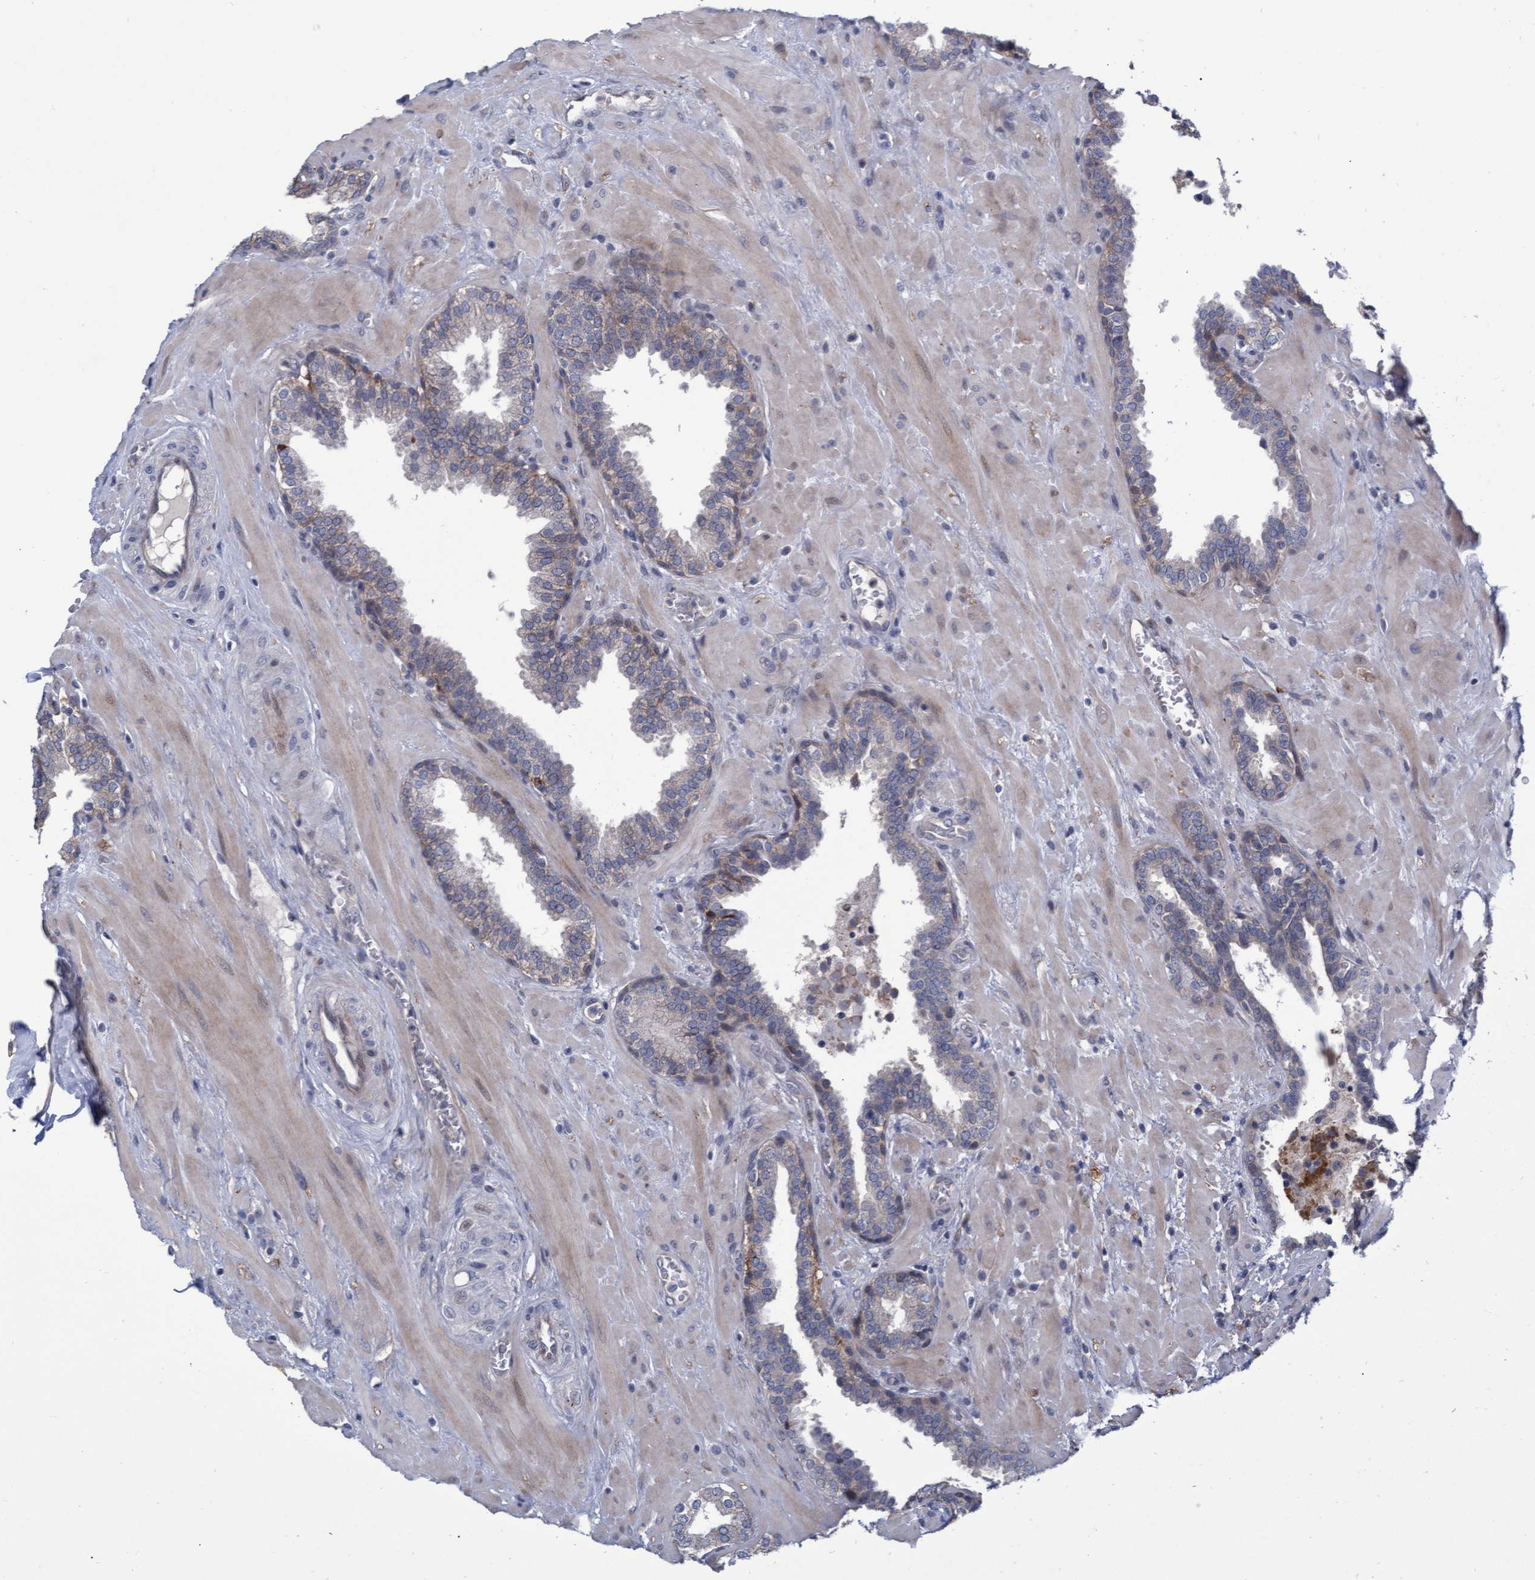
{"staining": {"intensity": "weak", "quantity": "<25%", "location": "cytoplasmic/membranous"}, "tissue": "prostate", "cell_type": "Glandular cells", "image_type": "normal", "snomed": [{"axis": "morphology", "description": "Normal tissue, NOS"}, {"axis": "topography", "description": "Prostate"}], "caption": "Glandular cells are negative for protein expression in unremarkable human prostate. (Immunohistochemistry (ihc), brightfield microscopy, high magnification).", "gene": "ABCF2", "patient": {"sex": "male", "age": 51}}